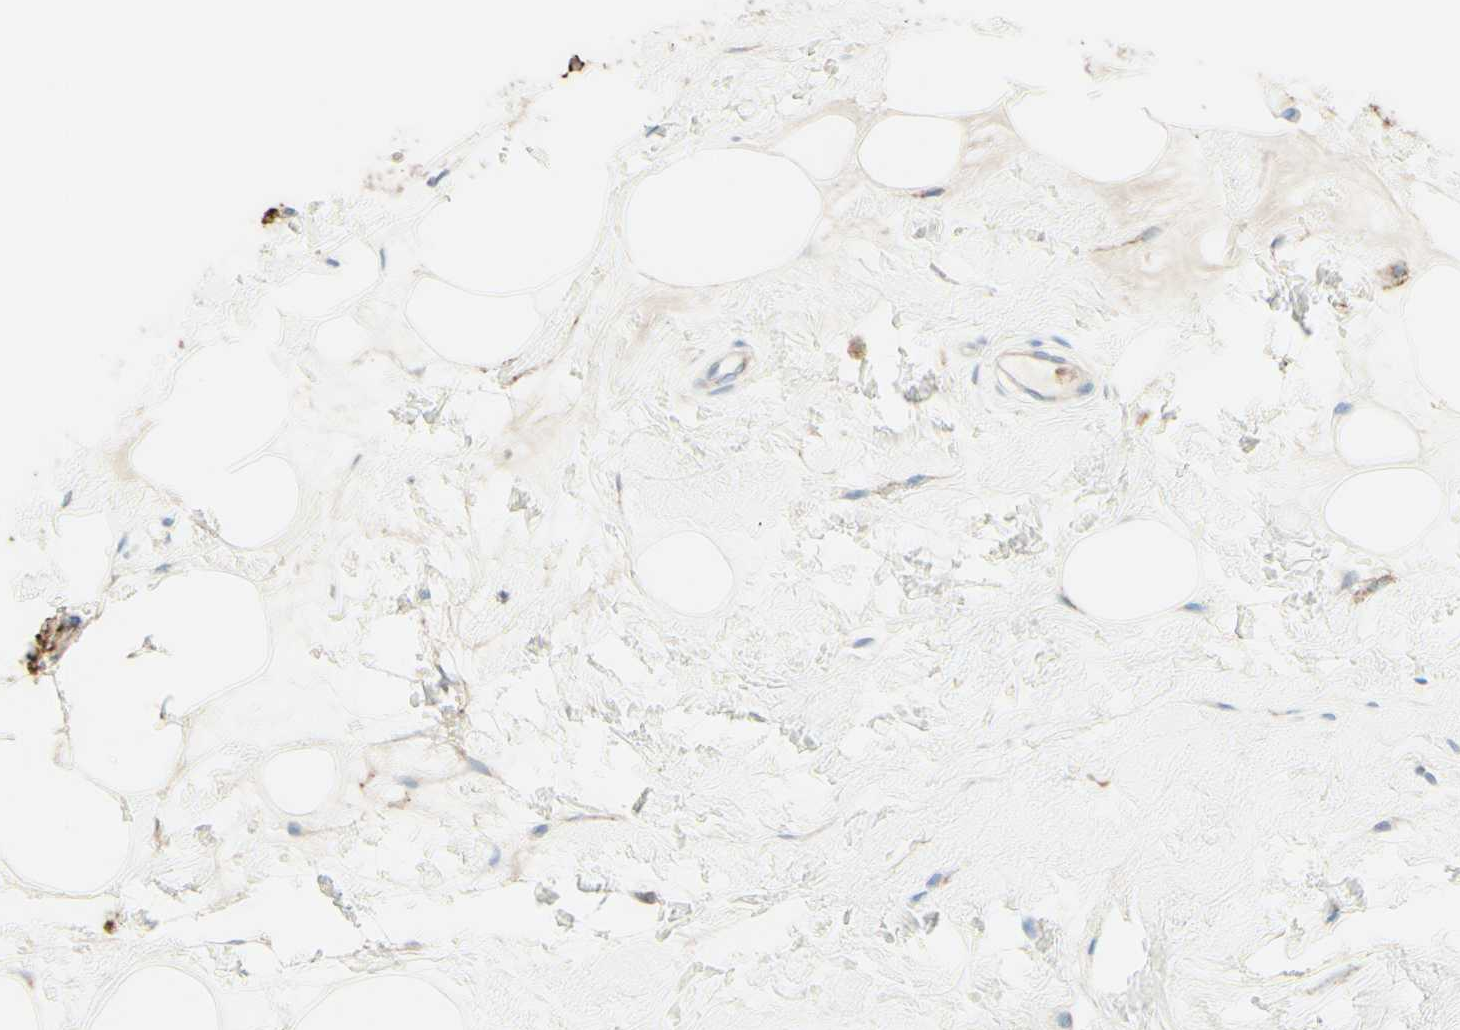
{"staining": {"intensity": "strong", "quantity": ">75%", "location": "cytoplasmic/membranous"}, "tissue": "breast cancer", "cell_type": "Tumor cells", "image_type": "cancer", "snomed": [{"axis": "morphology", "description": "Normal tissue, NOS"}, {"axis": "morphology", "description": "Duct carcinoma"}, {"axis": "topography", "description": "Breast"}], "caption": "A micrograph of breast cancer (invasive ductal carcinoma) stained for a protein displays strong cytoplasmic/membranous brown staining in tumor cells.", "gene": "ALCAM", "patient": {"sex": "female", "age": 39}}